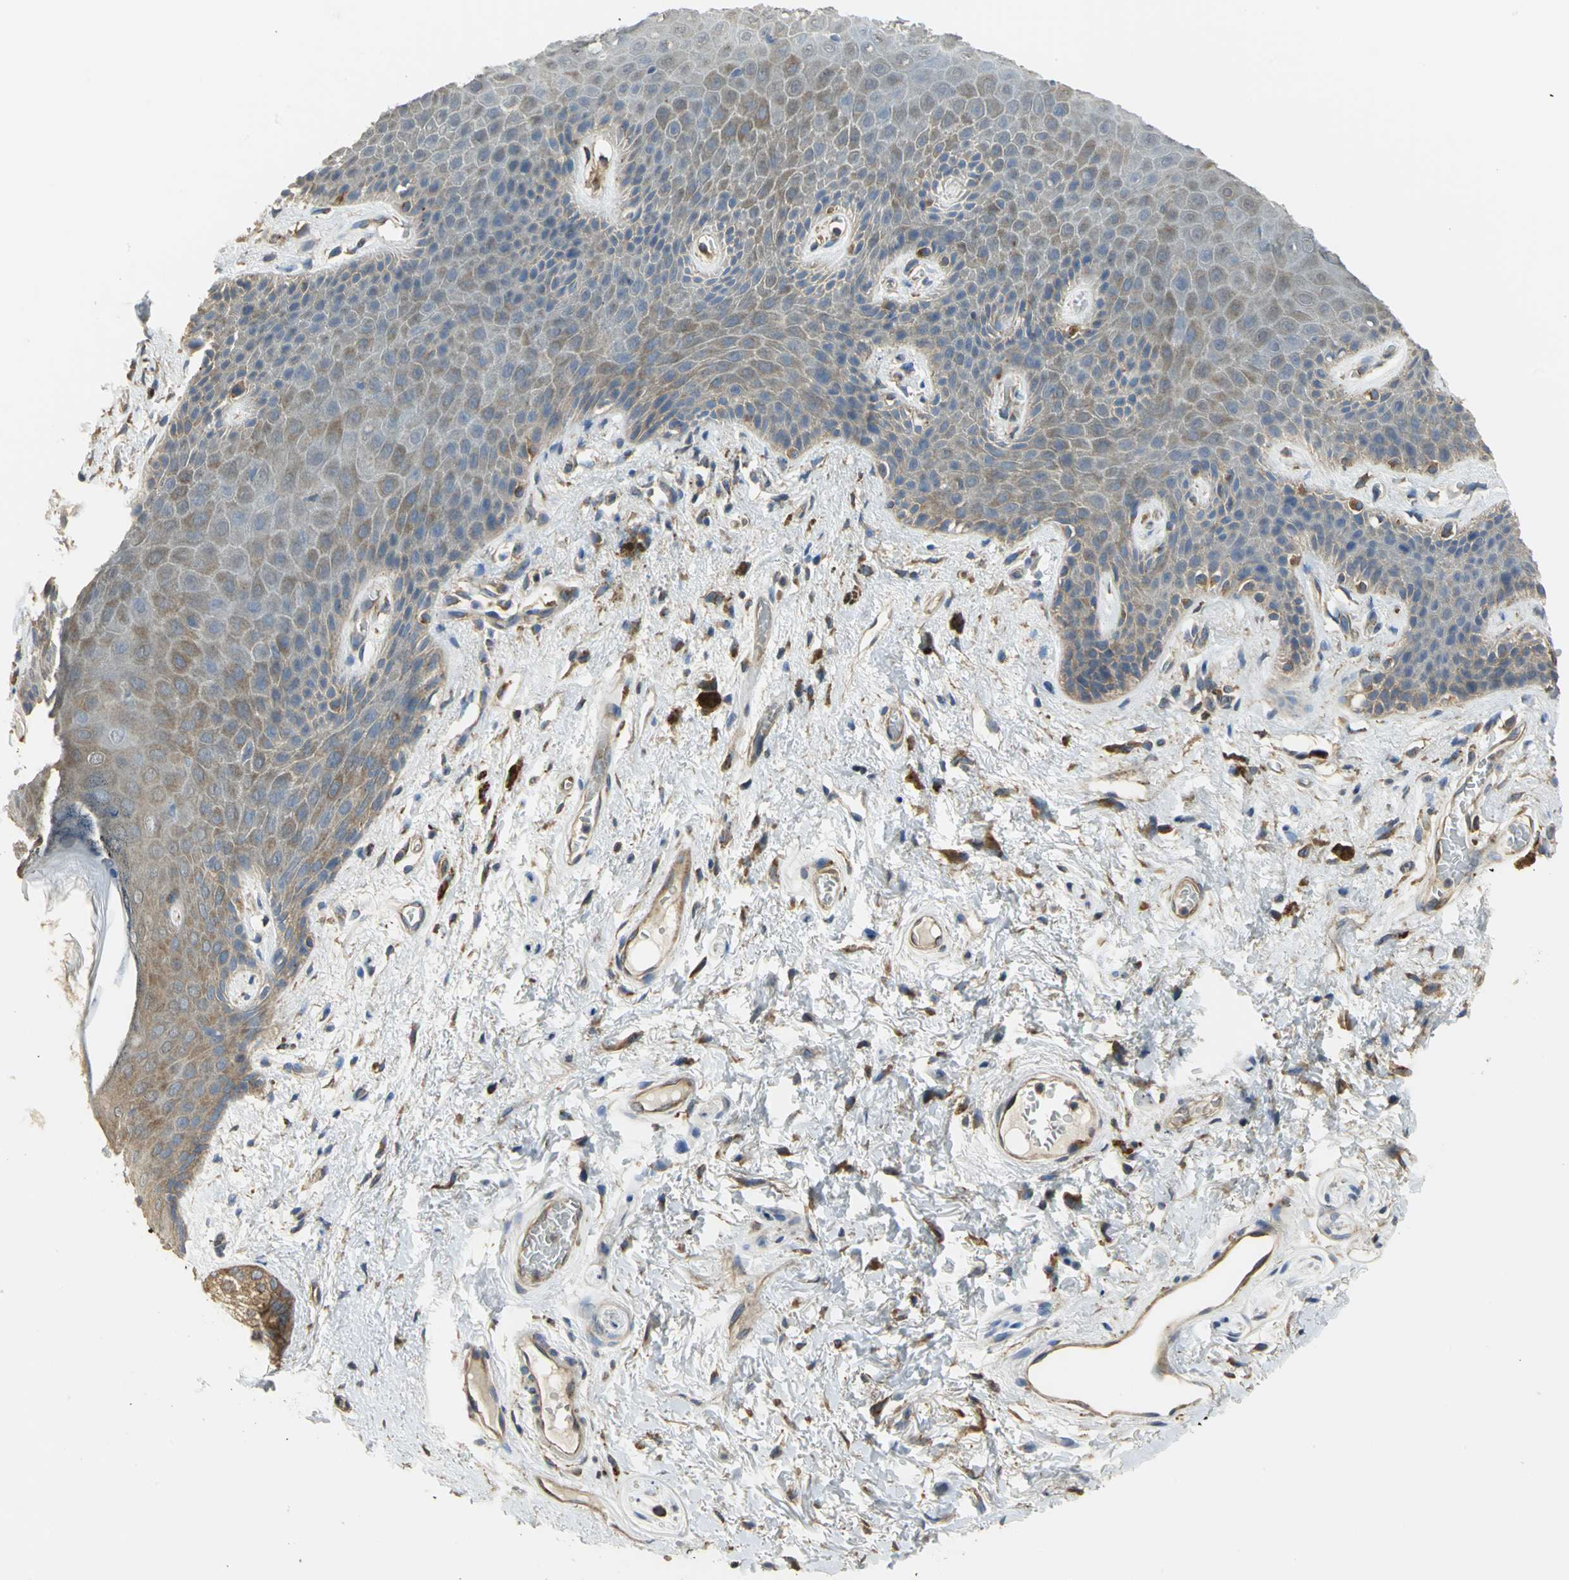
{"staining": {"intensity": "moderate", "quantity": "25%-75%", "location": "cytoplasmic/membranous"}, "tissue": "skin", "cell_type": "Epidermal cells", "image_type": "normal", "snomed": [{"axis": "morphology", "description": "Normal tissue, NOS"}, {"axis": "topography", "description": "Anal"}], "caption": "The immunohistochemical stain labels moderate cytoplasmic/membranous positivity in epidermal cells of benign skin.", "gene": "DIAPH2", "patient": {"sex": "female", "age": 46}}